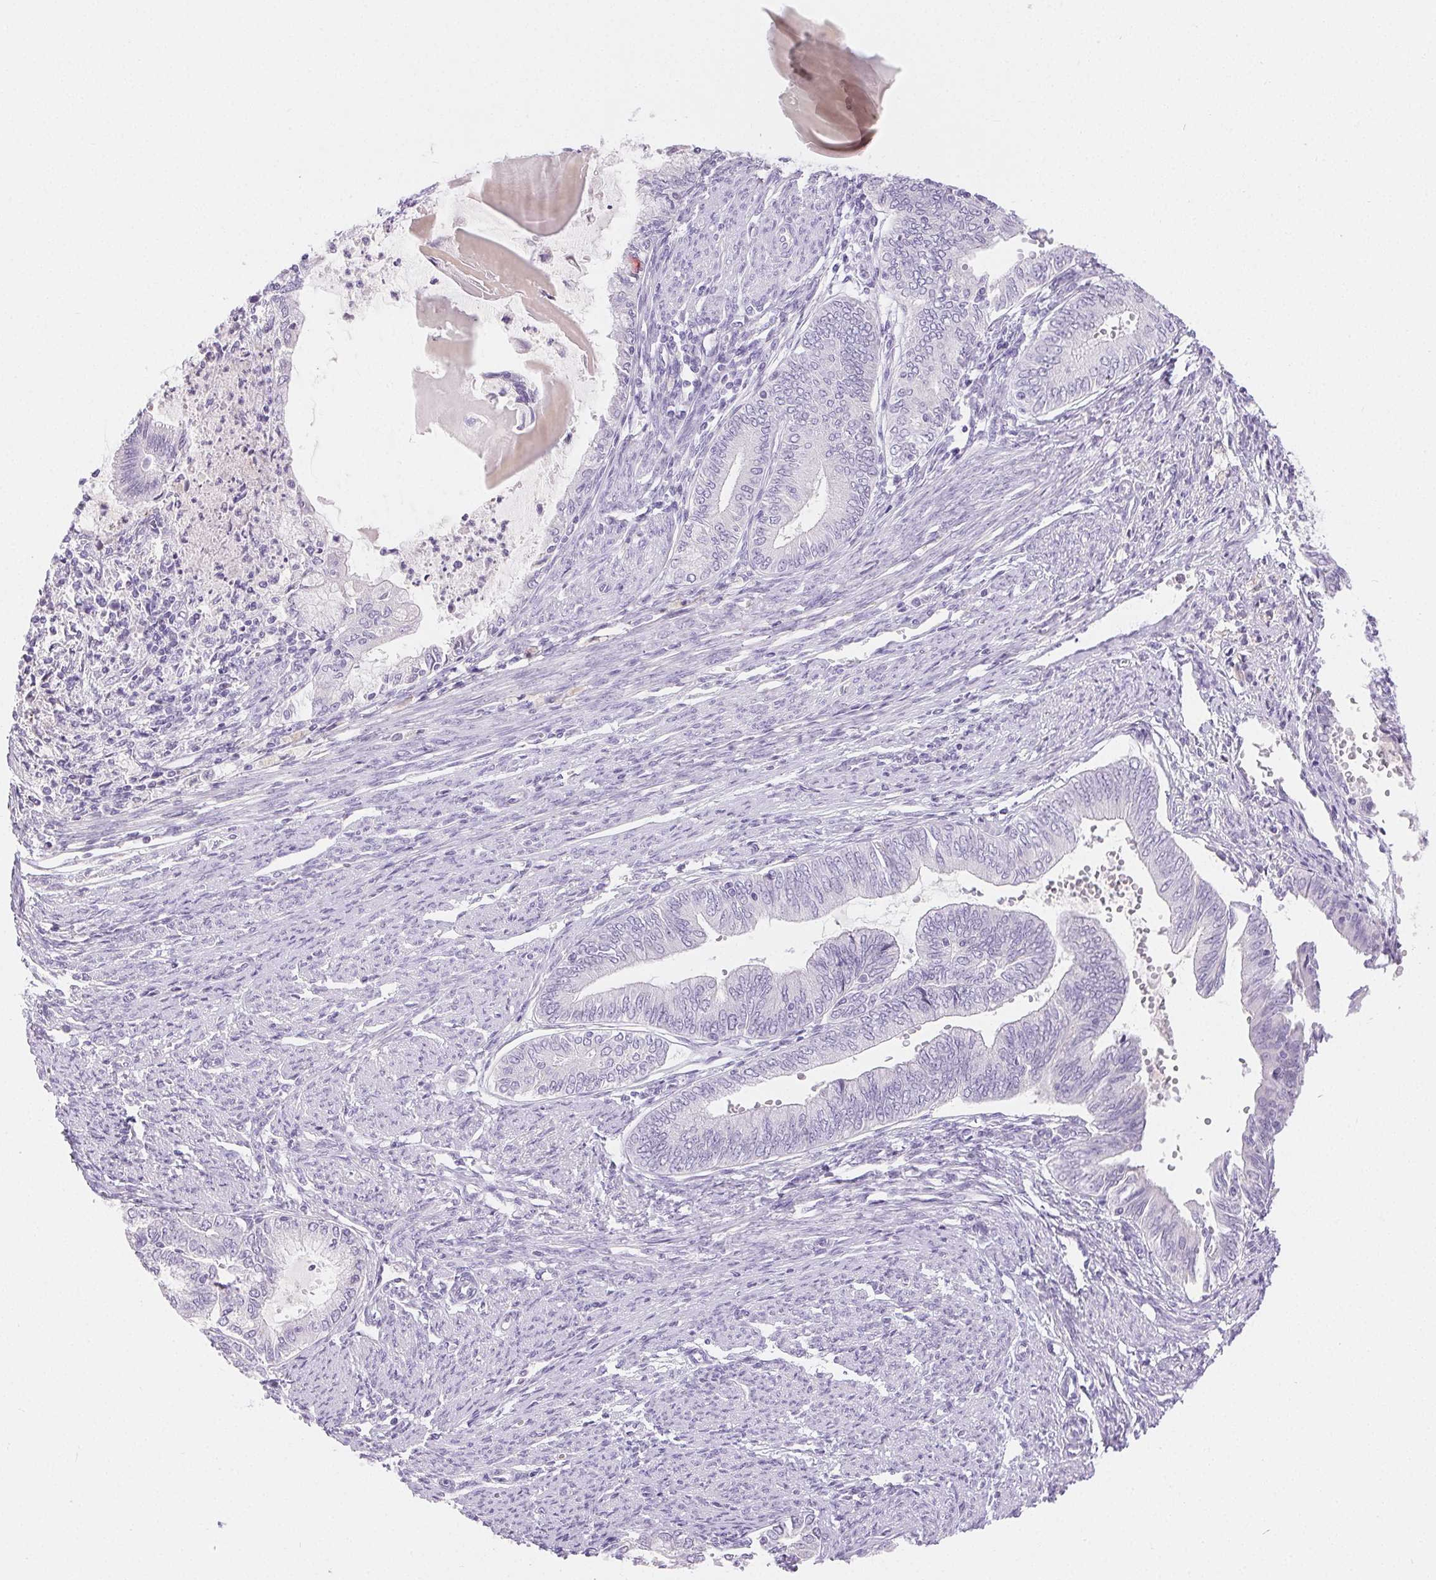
{"staining": {"intensity": "negative", "quantity": "none", "location": "none"}, "tissue": "endometrial cancer", "cell_type": "Tumor cells", "image_type": "cancer", "snomed": [{"axis": "morphology", "description": "Adenocarcinoma, NOS"}, {"axis": "topography", "description": "Endometrium"}], "caption": "Immunohistochemical staining of adenocarcinoma (endometrial) displays no significant positivity in tumor cells.", "gene": "CLDN16", "patient": {"sex": "female", "age": 79}}